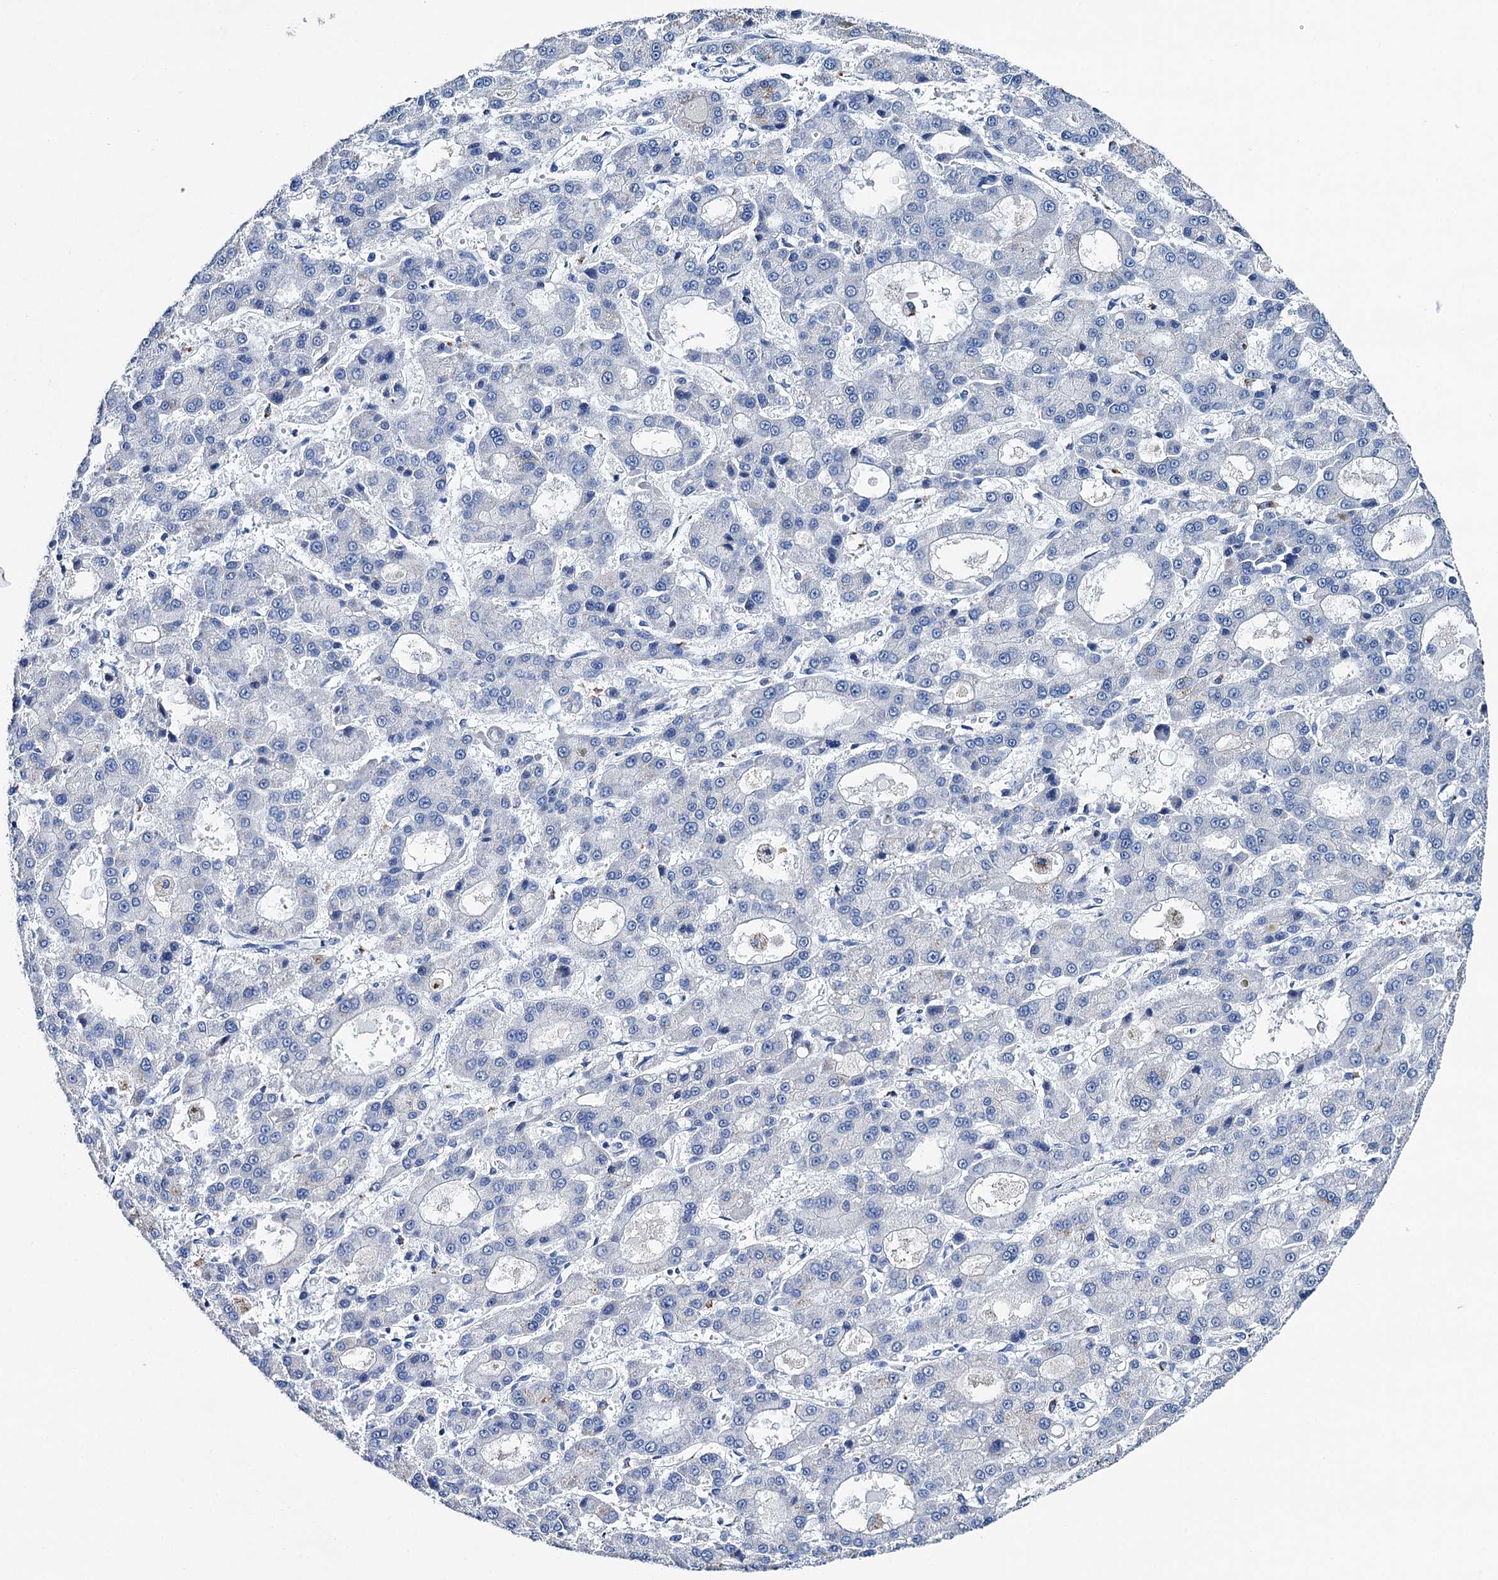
{"staining": {"intensity": "negative", "quantity": "none", "location": "none"}, "tissue": "liver cancer", "cell_type": "Tumor cells", "image_type": "cancer", "snomed": [{"axis": "morphology", "description": "Carcinoma, Hepatocellular, NOS"}, {"axis": "topography", "description": "Liver"}], "caption": "An immunohistochemistry (IHC) micrograph of liver cancer (hepatocellular carcinoma) is shown. There is no staining in tumor cells of liver cancer (hepatocellular carcinoma). (DAB IHC visualized using brightfield microscopy, high magnification).", "gene": "BRINP1", "patient": {"sex": "male", "age": 70}}